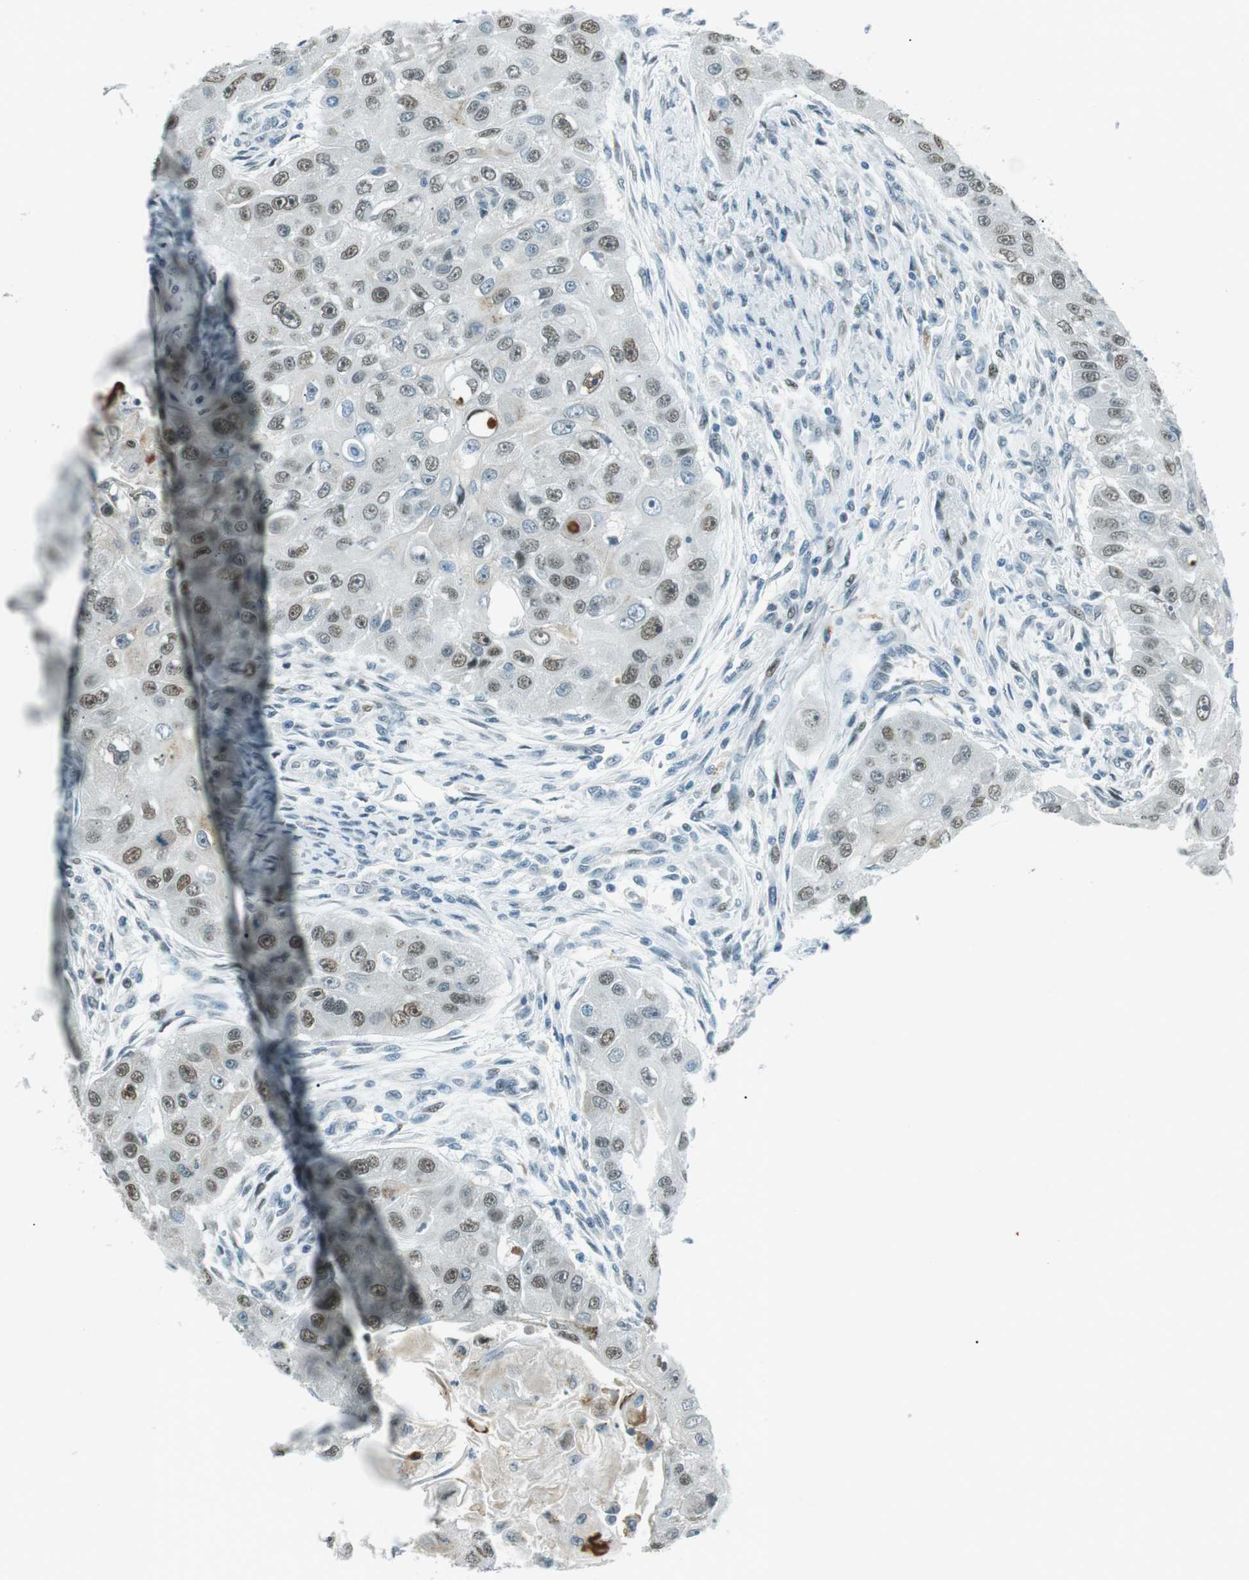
{"staining": {"intensity": "weak", "quantity": "25%-75%", "location": "nuclear"}, "tissue": "head and neck cancer", "cell_type": "Tumor cells", "image_type": "cancer", "snomed": [{"axis": "morphology", "description": "Normal tissue, NOS"}, {"axis": "morphology", "description": "Squamous cell carcinoma, NOS"}, {"axis": "topography", "description": "Skeletal muscle"}, {"axis": "topography", "description": "Head-Neck"}], "caption": "Protein expression by IHC exhibits weak nuclear expression in approximately 25%-75% of tumor cells in squamous cell carcinoma (head and neck).", "gene": "PJA1", "patient": {"sex": "male", "age": 51}}